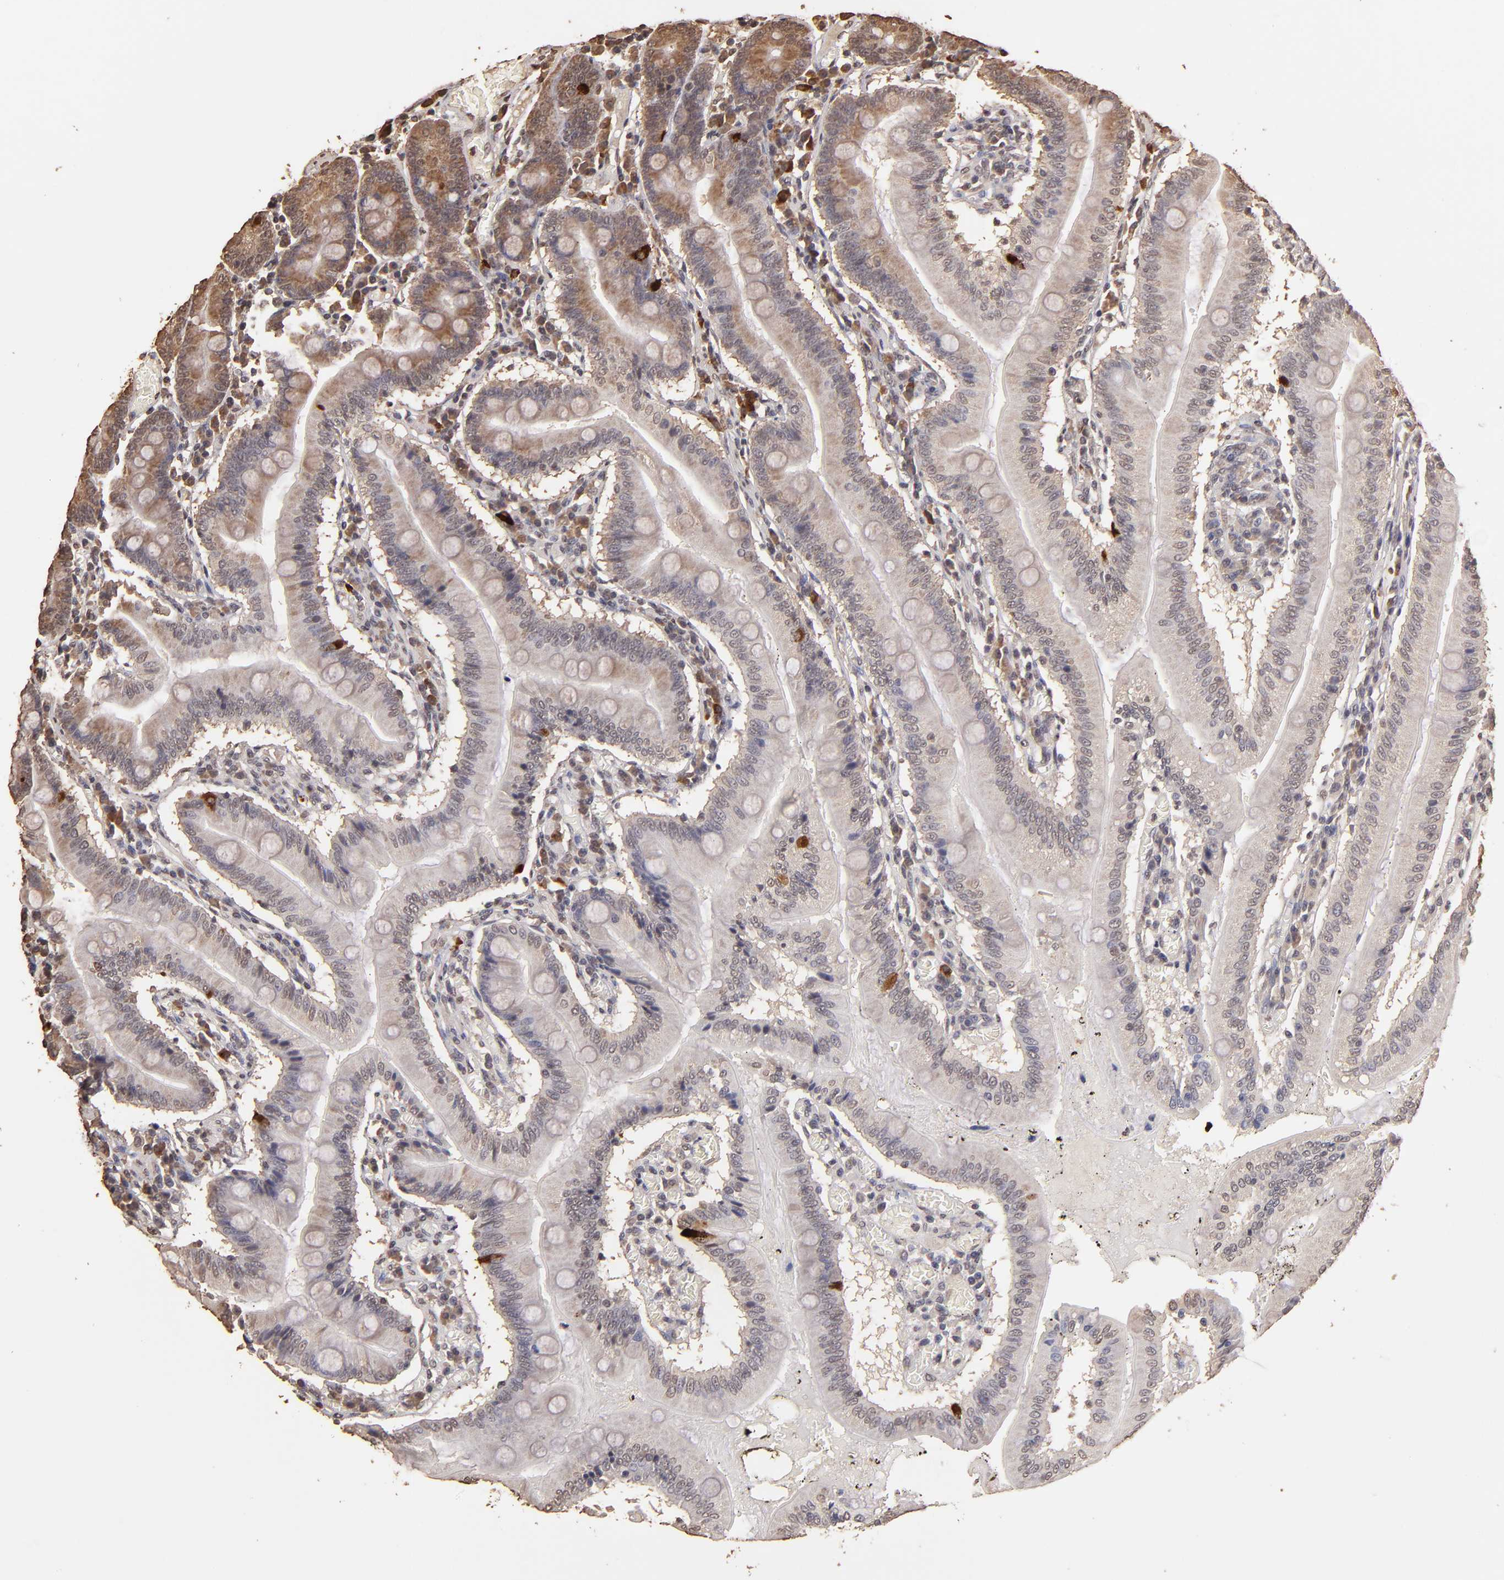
{"staining": {"intensity": "moderate", "quantity": "25%-75%", "location": "cytoplasmic/membranous"}, "tissue": "small intestine", "cell_type": "Glandular cells", "image_type": "normal", "snomed": [{"axis": "morphology", "description": "Normal tissue, NOS"}, {"axis": "topography", "description": "Small intestine"}], "caption": "DAB immunohistochemical staining of benign small intestine reveals moderate cytoplasmic/membranous protein expression in about 25%-75% of glandular cells.", "gene": "OPHN1", "patient": {"sex": "male", "age": 71}}